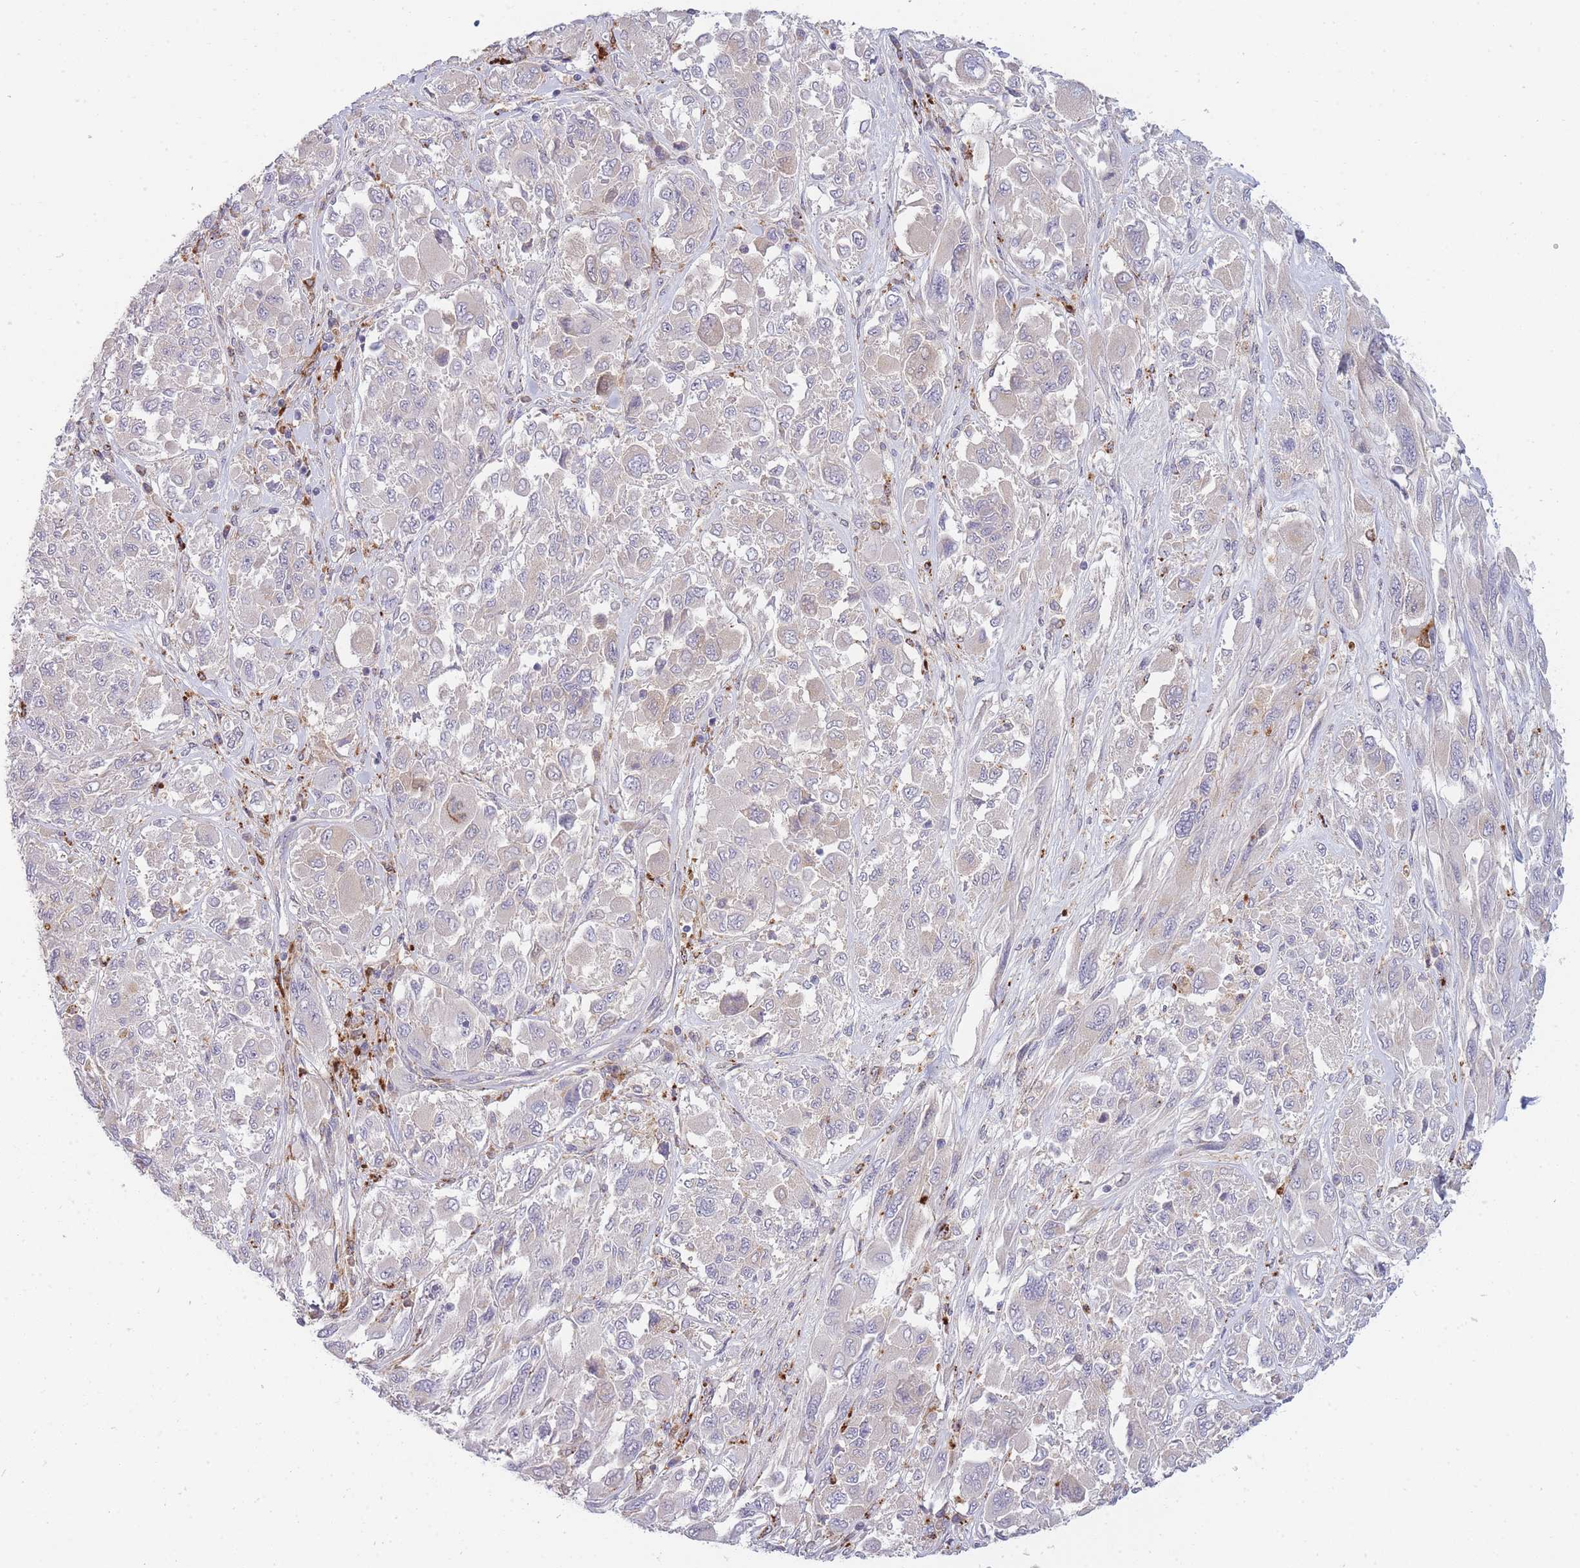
{"staining": {"intensity": "negative", "quantity": "none", "location": "none"}, "tissue": "melanoma", "cell_type": "Tumor cells", "image_type": "cancer", "snomed": [{"axis": "morphology", "description": "Malignant melanoma, NOS"}, {"axis": "topography", "description": "Skin"}], "caption": "High power microscopy micrograph of an immunohistochemistry (IHC) histopathology image of melanoma, revealing no significant expression in tumor cells.", "gene": "TRIM61", "patient": {"sex": "female", "age": 91}}